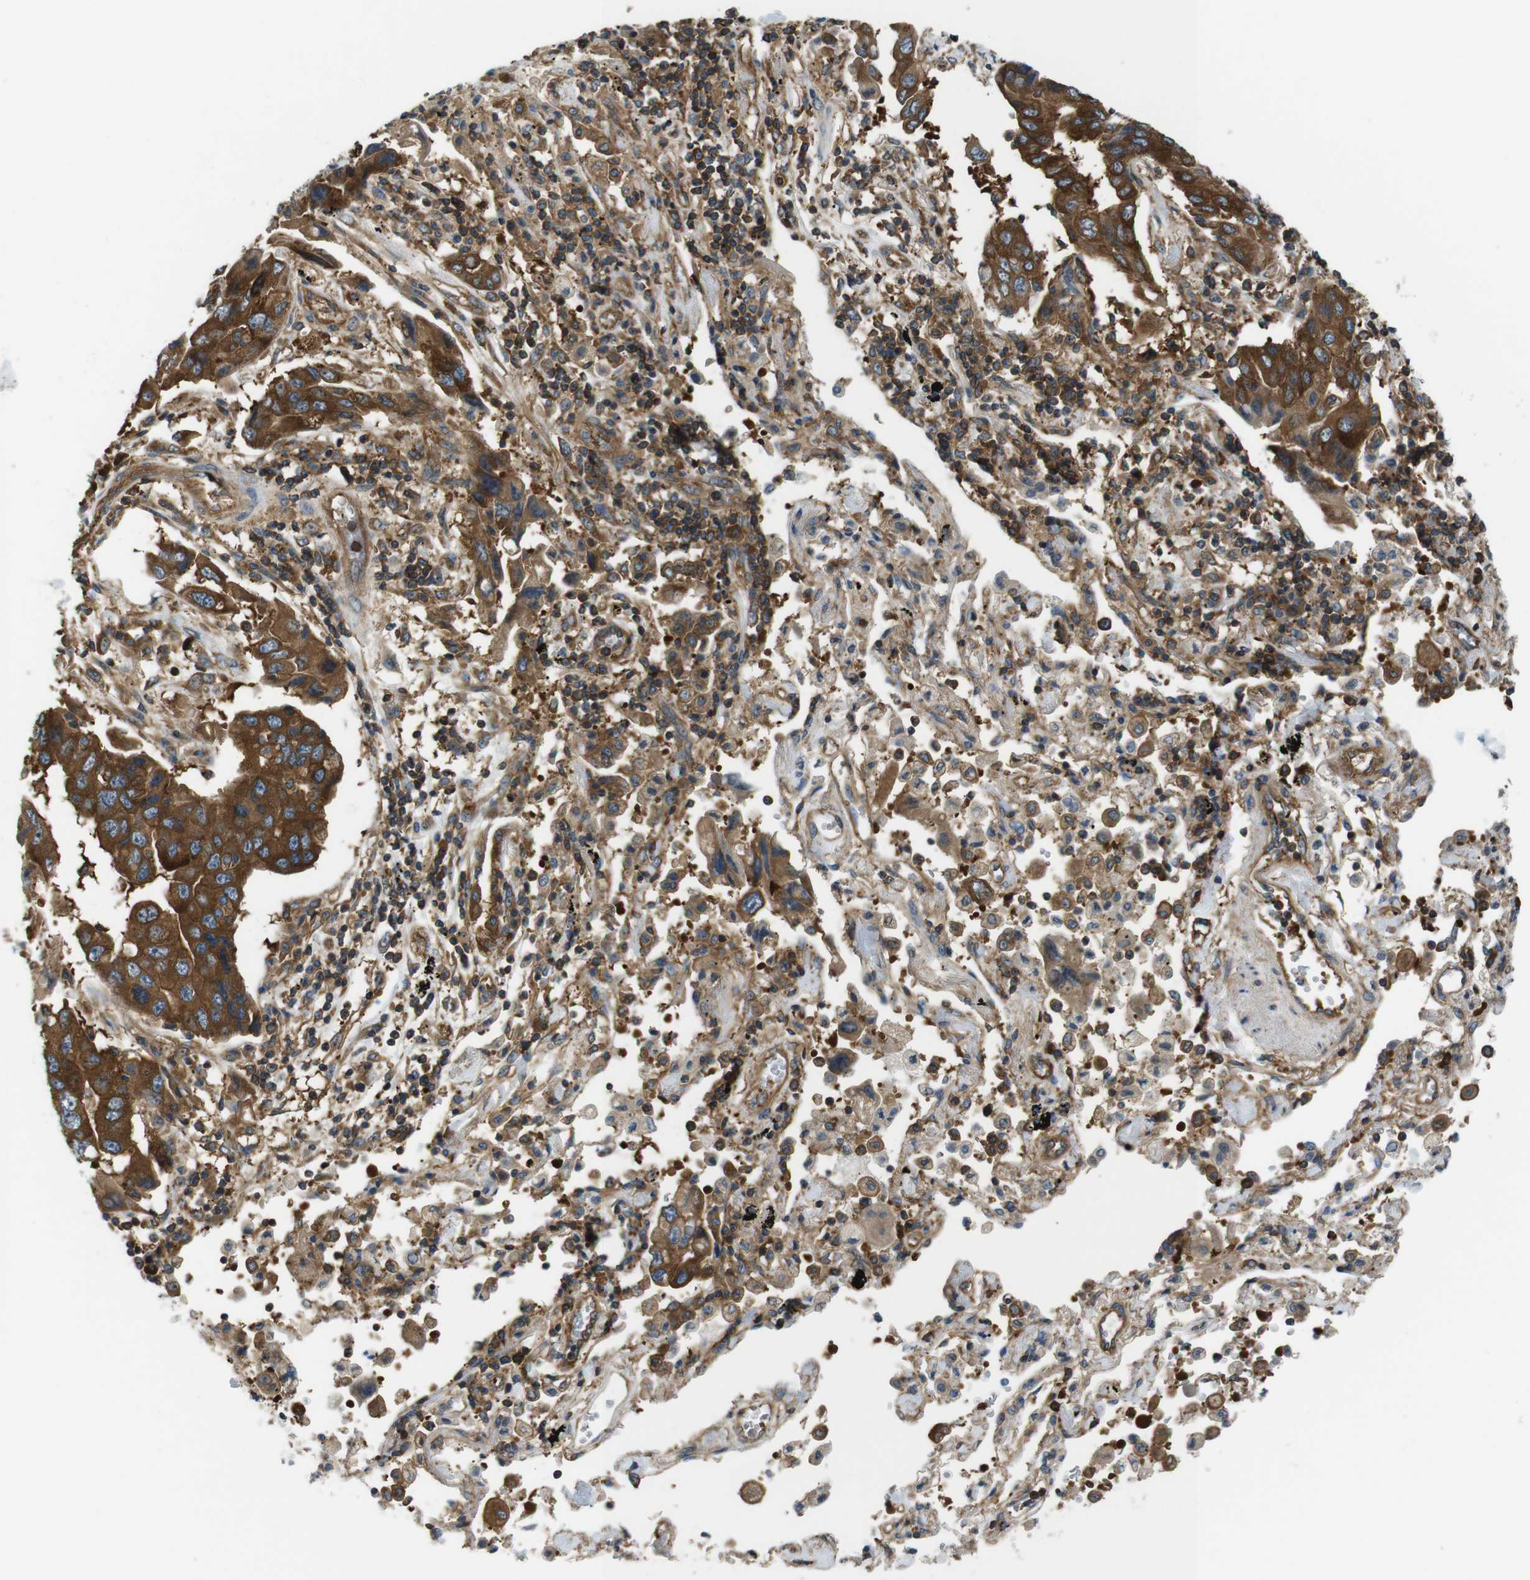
{"staining": {"intensity": "strong", "quantity": ">75%", "location": "cytoplasmic/membranous"}, "tissue": "lung cancer", "cell_type": "Tumor cells", "image_type": "cancer", "snomed": [{"axis": "morphology", "description": "Adenocarcinoma, NOS"}, {"axis": "topography", "description": "Lung"}], "caption": "Tumor cells demonstrate strong cytoplasmic/membranous positivity in about >75% of cells in adenocarcinoma (lung).", "gene": "TSC1", "patient": {"sex": "female", "age": 65}}